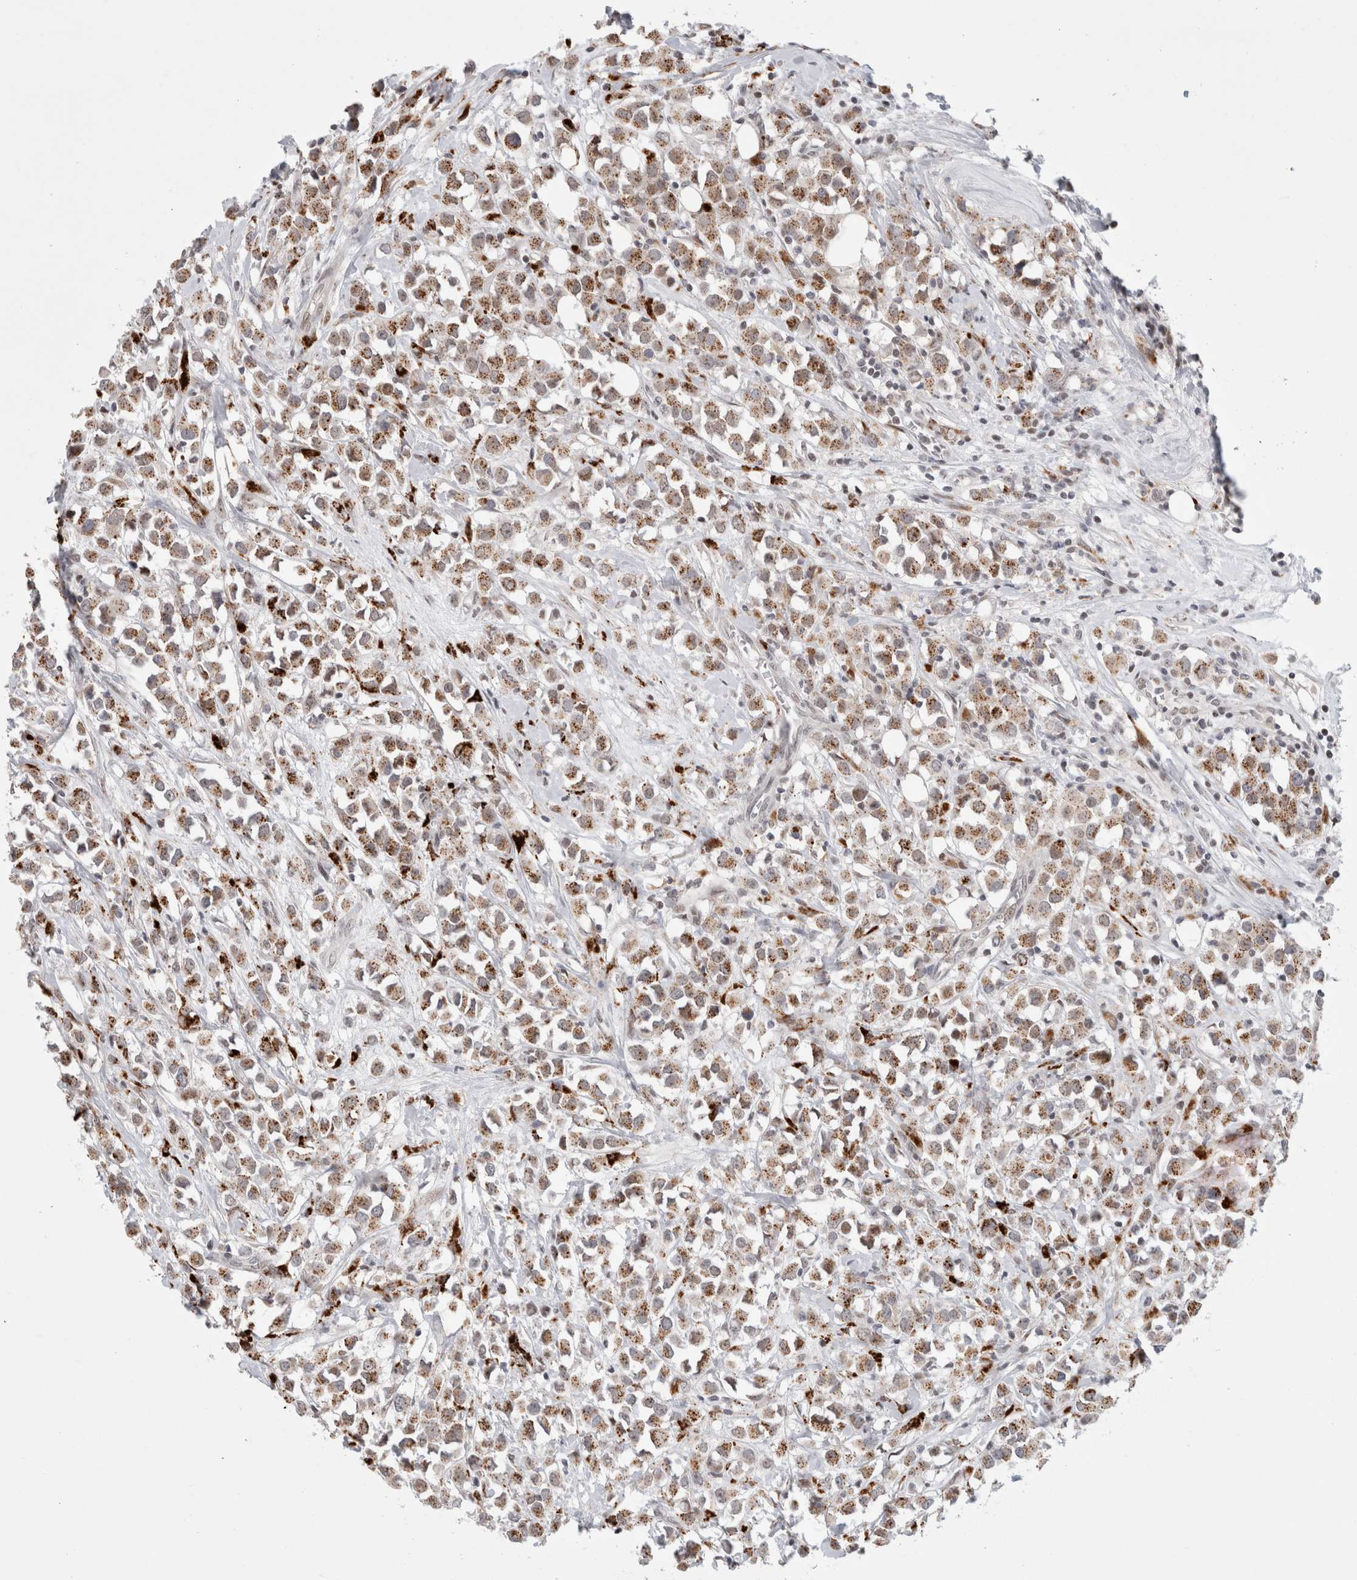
{"staining": {"intensity": "moderate", "quantity": ">75%", "location": "cytoplasmic/membranous"}, "tissue": "breast cancer", "cell_type": "Tumor cells", "image_type": "cancer", "snomed": [{"axis": "morphology", "description": "Duct carcinoma"}, {"axis": "topography", "description": "Breast"}], "caption": "Moderate cytoplasmic/membranous protein positivity is seen in about >75% of tumor cells in breast cancer (invasive ductal carcinoma).", "gene": "SENP6", "patient": {"sex": "female", "age": 61}}